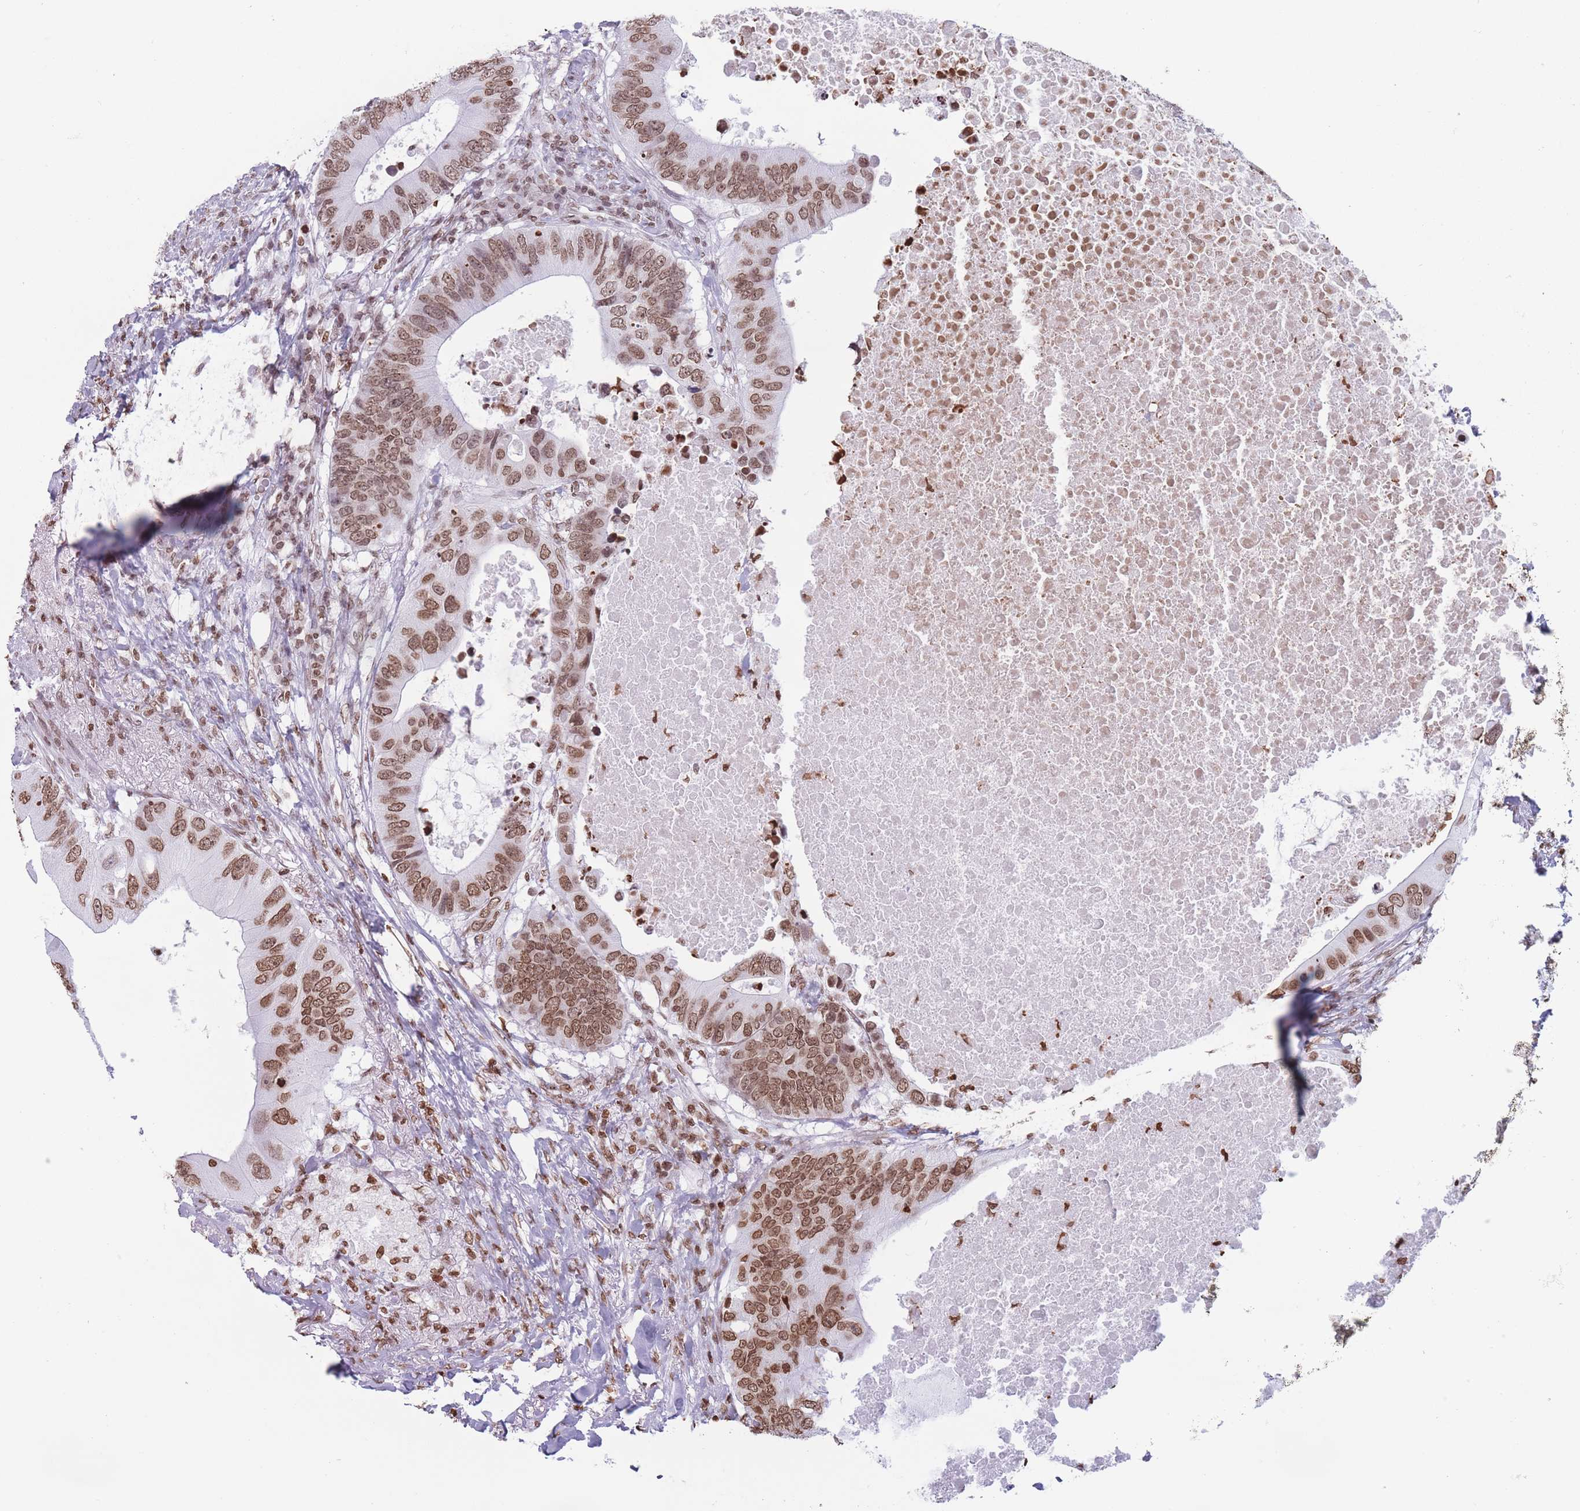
{"staining": {"intensity": "moderate", "quantity": ">75%", "location": "nuclear"}, "tissue": "colorectal cancer", "cell_type": "Tumor cells", "image_type": "cancer", "snomed": [{"axis": "morphology", "description": "Adenocarcinoma, NOS"}, {"axis": "topography", "description": "Colon"}], "caption": "IHC (DAB (3,3'-diaminobenzidine)) staining of human colorectal cancer reveals moderate nuclear protein expression in approximately >75% of tumor cells.", "gene": "RYK", "patient": {"sex": "male", "age": 71}}